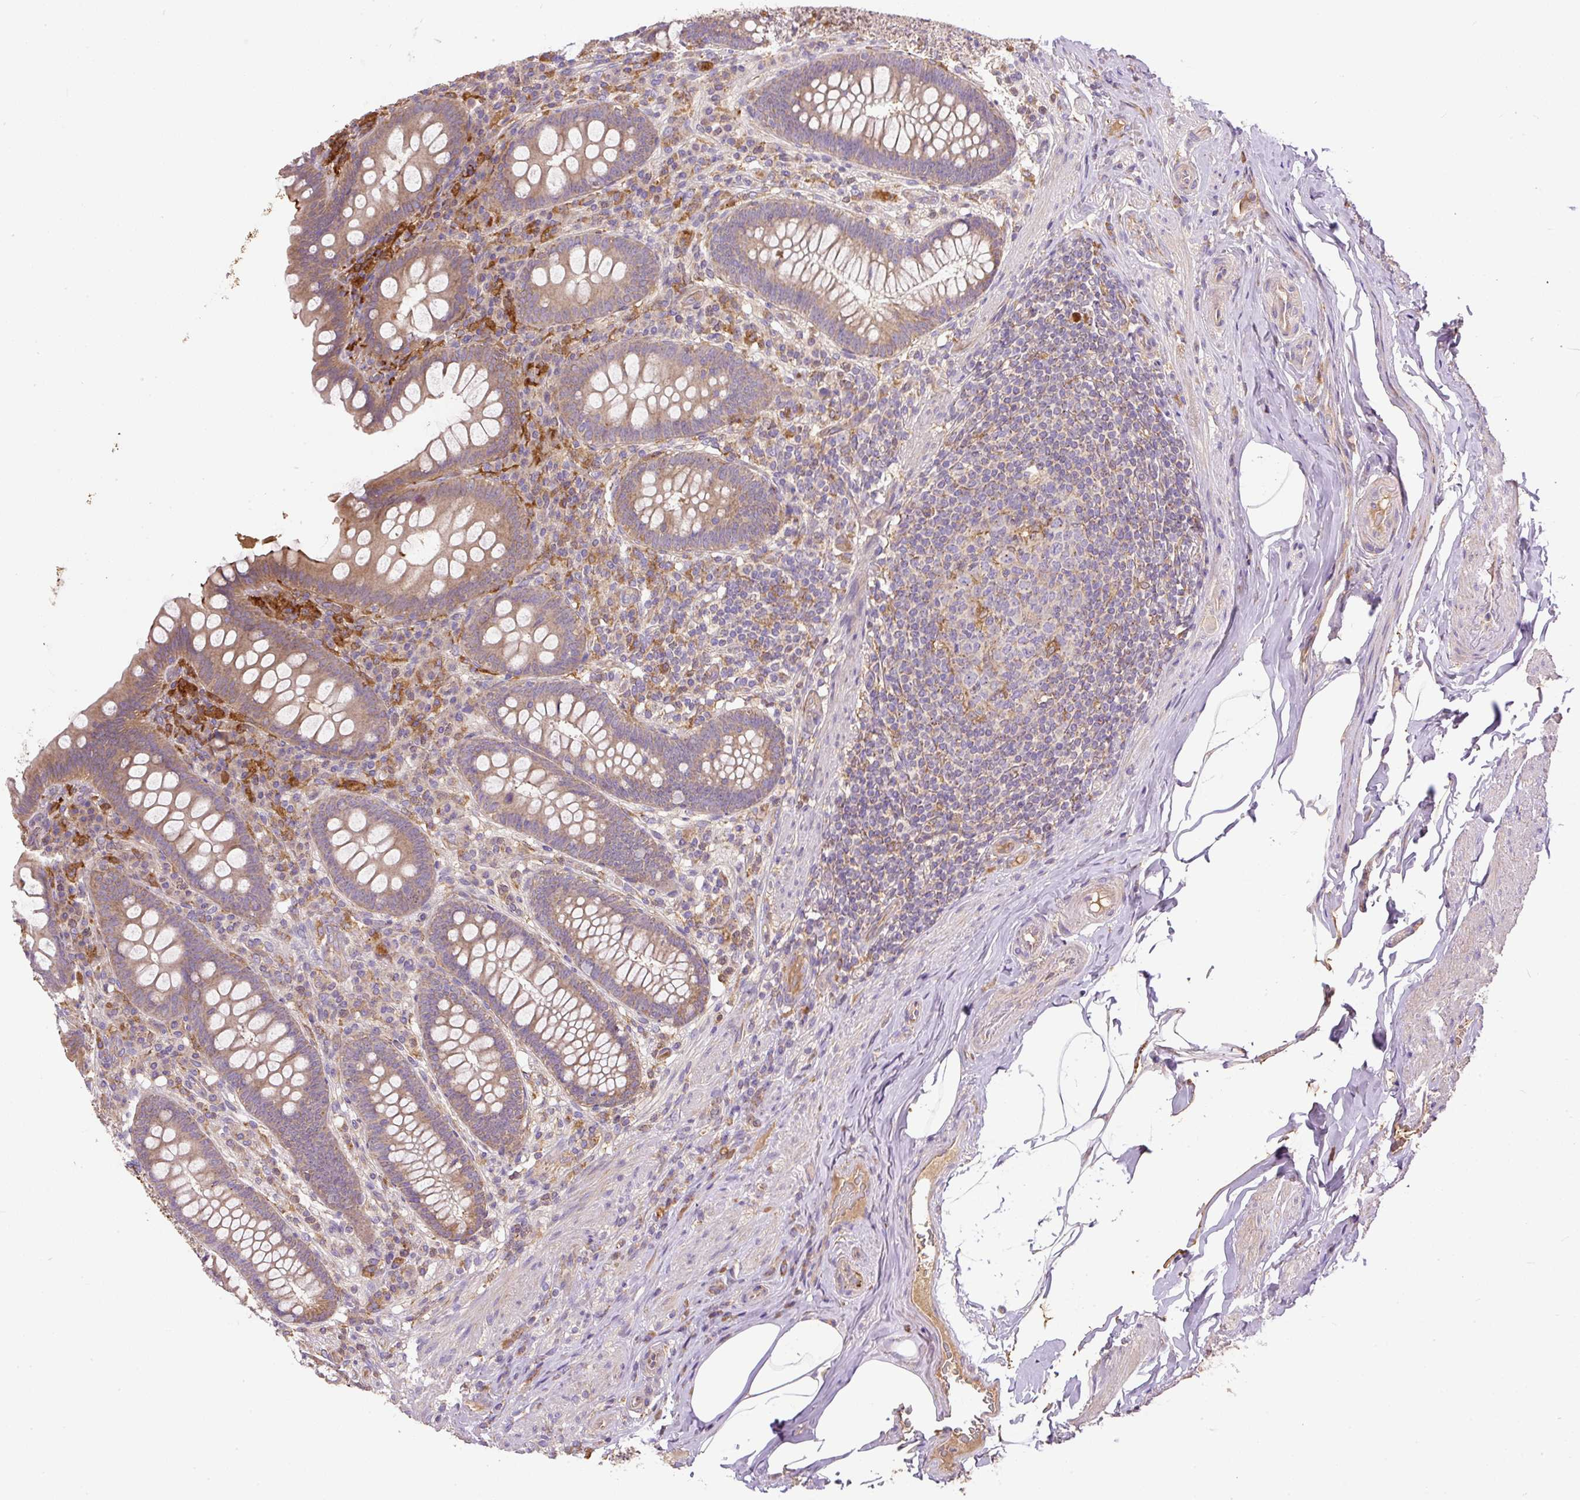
{"staining": {"intensity": "weak", "quantity": ">75%", "location": "cytoplasmic/membranous"}, "tissue": "appendix", "cell_type": "Glandular cells", "image_type": "normal", "snomed": [{"axis": "morphology", "description": "Normal tissue, NOS"}, {"axis": "topography", "description": "Appendix"}], "caption": "Weak cytoplasmic/membranous protein expression is seen in approximately >75% of glandular cells in appendix. The staining was performed using DAB, with brown indicating positive protein expression. Nuclei are stained blue with hematoxylin.", "gene": "DAPK1", "patient": {"sex": "male", "age": 71}}